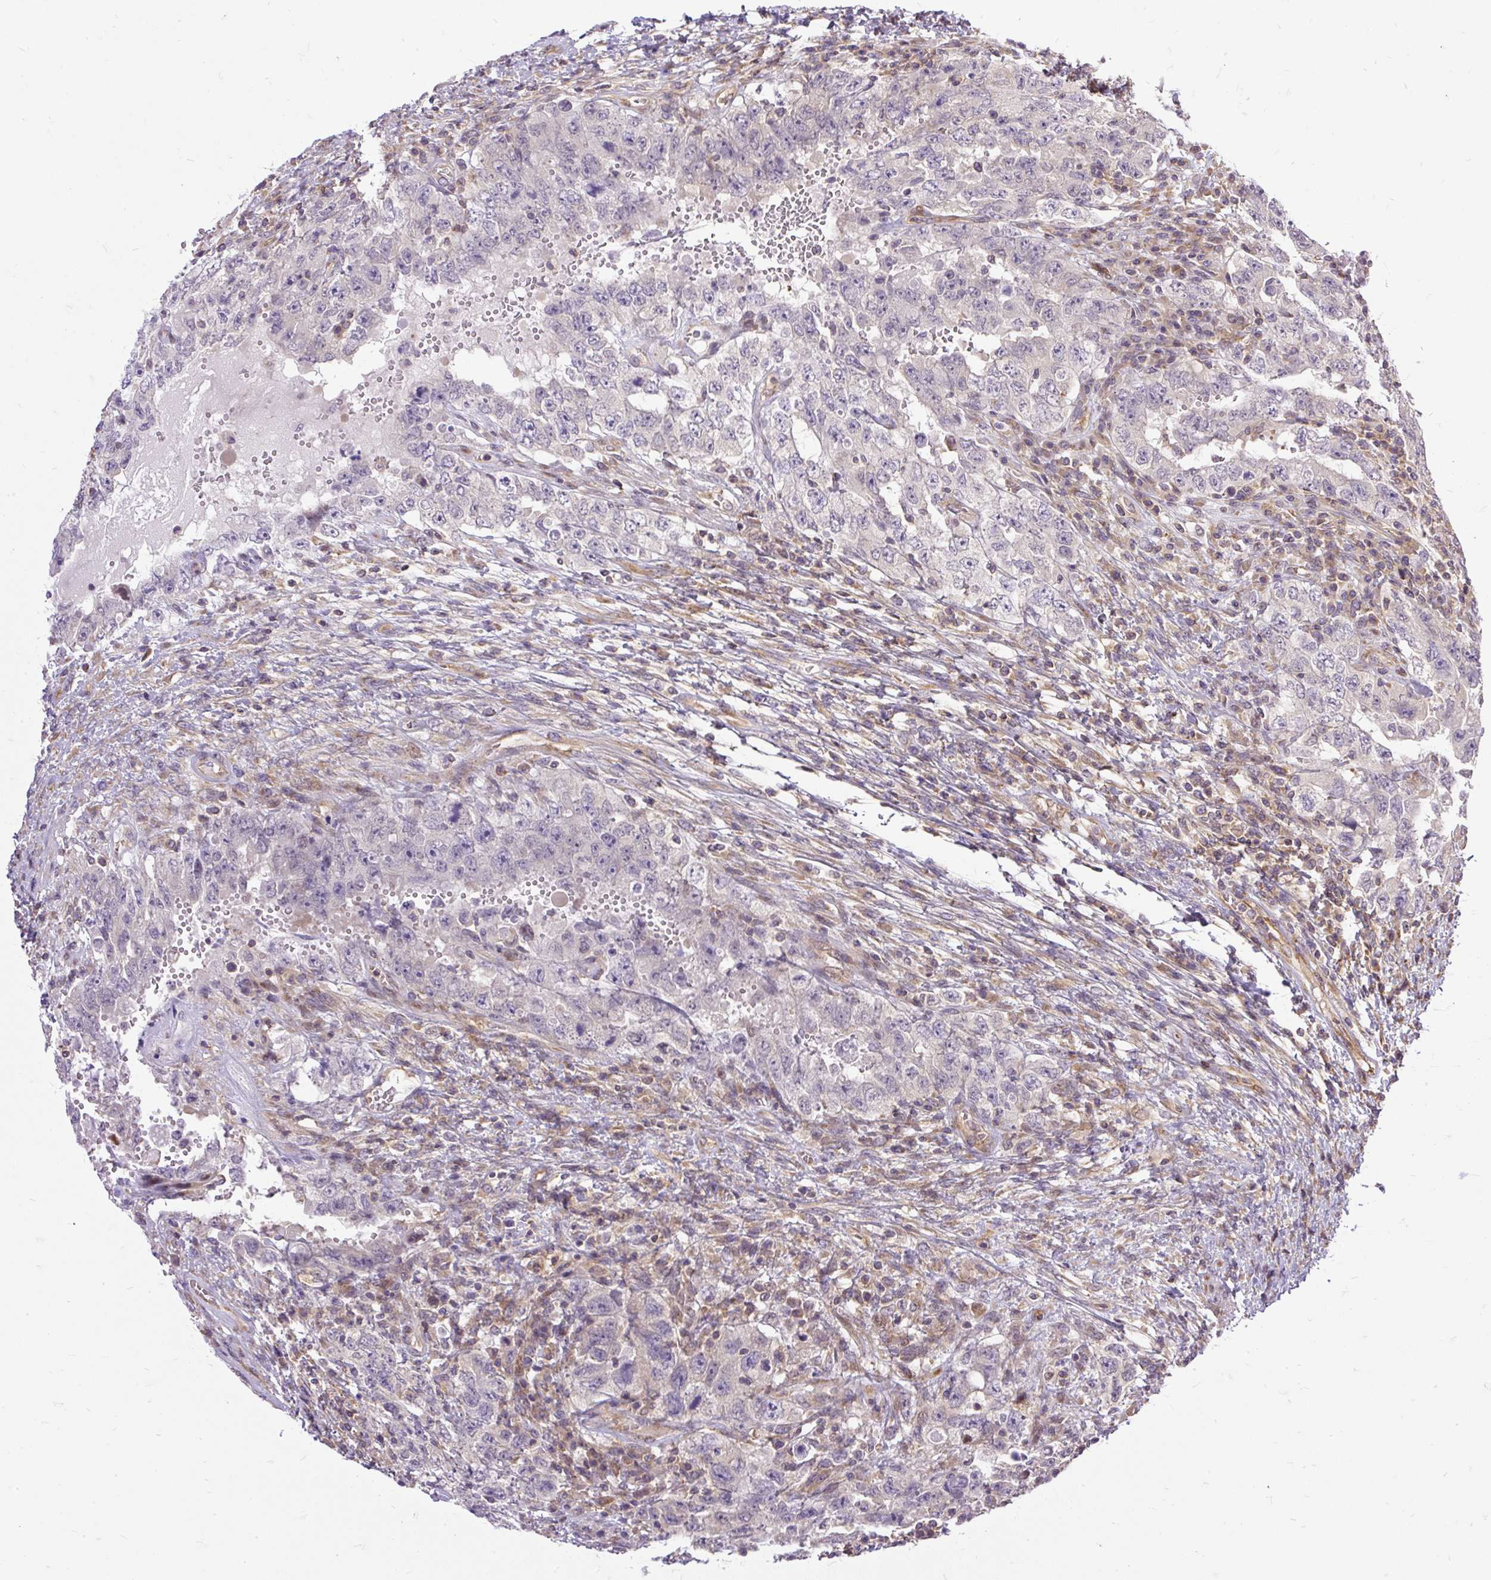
{"staining": {"intensity": "negative", "quantity": "none", "location": "none"}, "tissue": "testis cancer", "cell_type": "Tumor cells", "image_type": "cancer", "snomed": [{"axis": "morphology", "description": "Carcinoma, Embryonal, NOS"}, {"axis": "topography", "description": "Testis"}], "caption": "A high-resolution histopathology image shows immunohistochemistry (IHC) staining of embryonal carcinoma (testis), which demonstrates no significant staining in tumor cells.", "gene": "TRIM17", "patient": {"sex": "male", "age": 26}}